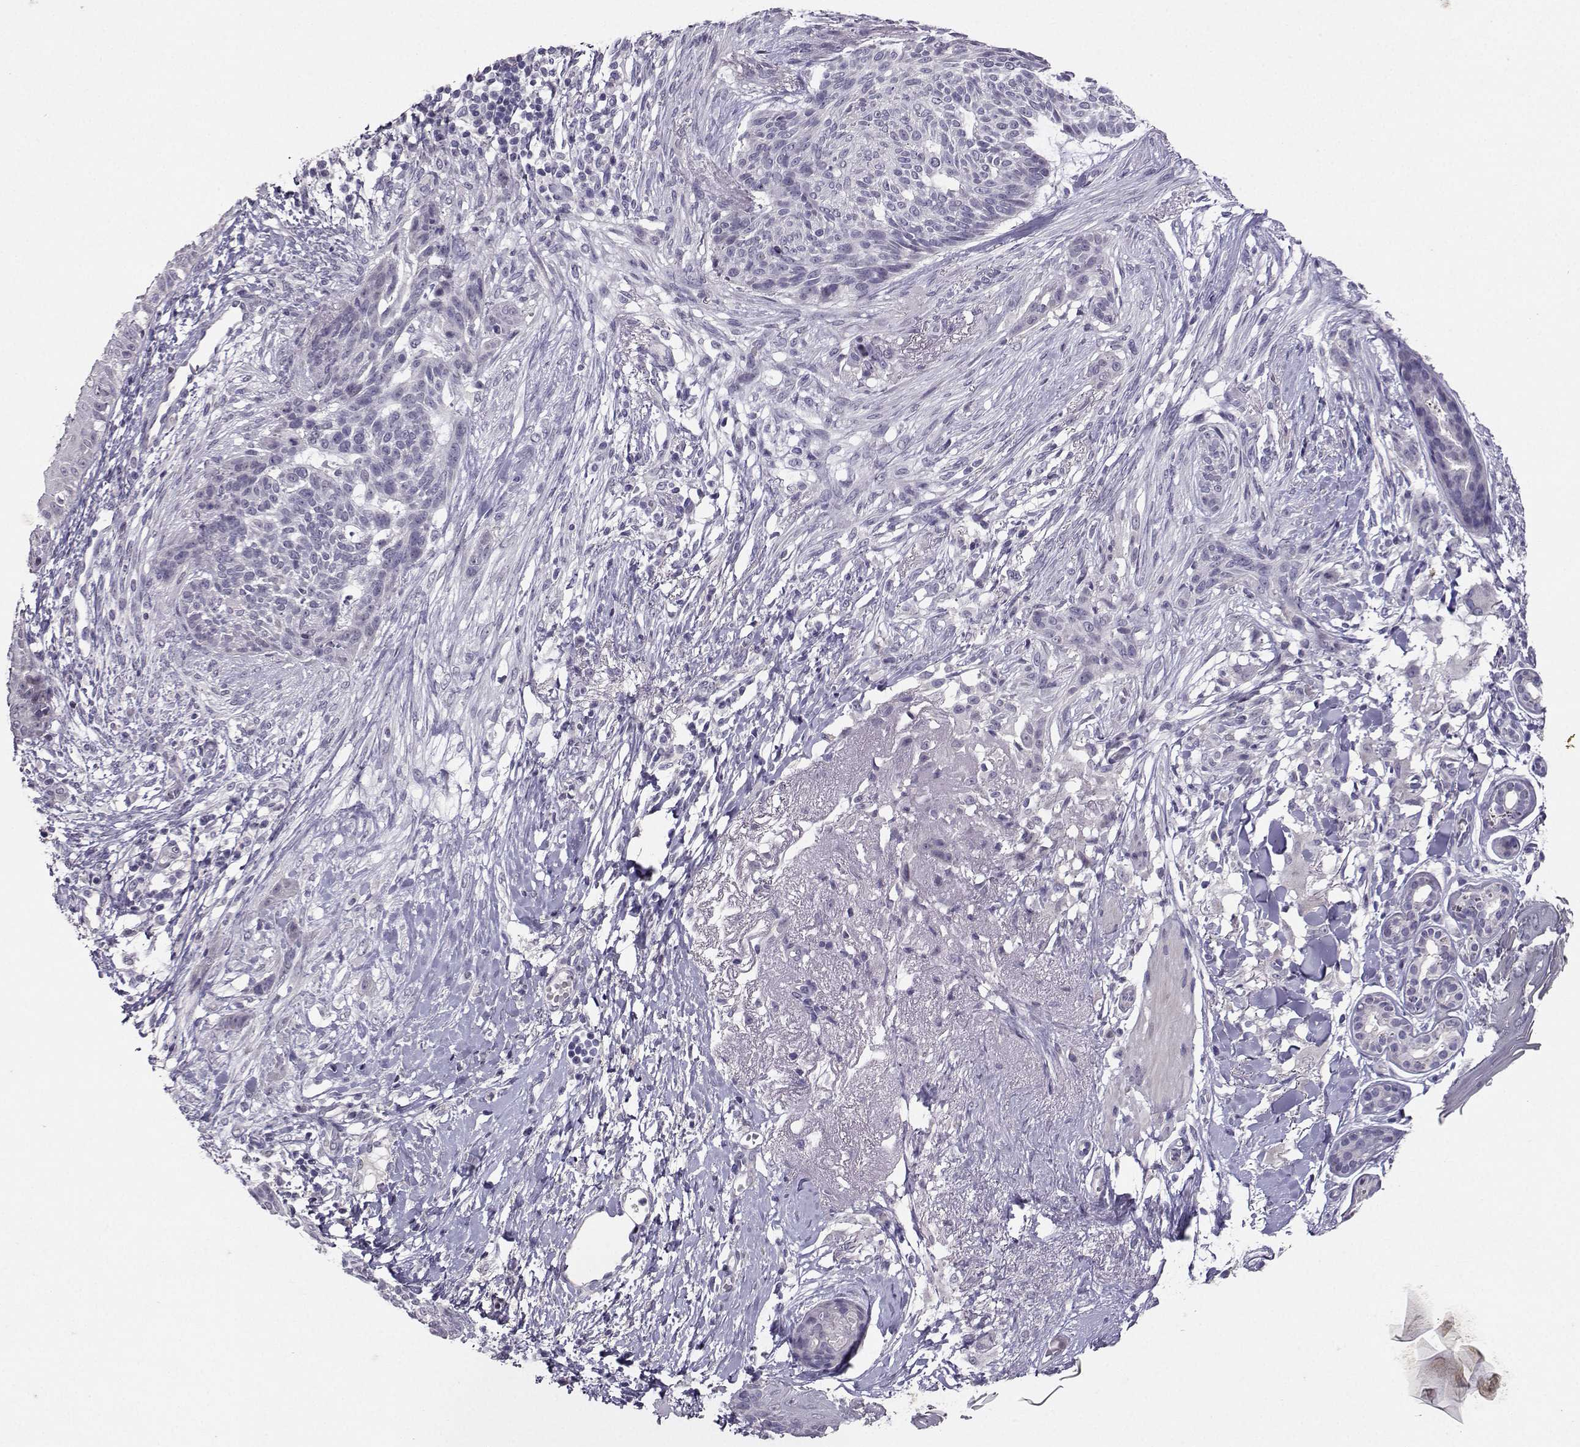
{"staining": {"intensity": "negative", "quantity": "none", "location": "none"}, "tissue": "skin cancer", "cell_type": "Tumor cells", "image_type": "cancer", "snomed": [{"axis": "morphology", "description": "Normal tissue, NOS"}, {"axis": "morphology", "description": "Basal cell carcinoma"}, {"axis": "topography", "description": "Skin"}], "caption": "High magnification brightfield microscopy of skin cancer (basal cell carcinoma) stained with DAB (brown) and counterstained with hematoxylin (blue): tumor cells show no significant positivity.", "gene": "CARTPT", "patient": {"sex": "male", "age": 84}}